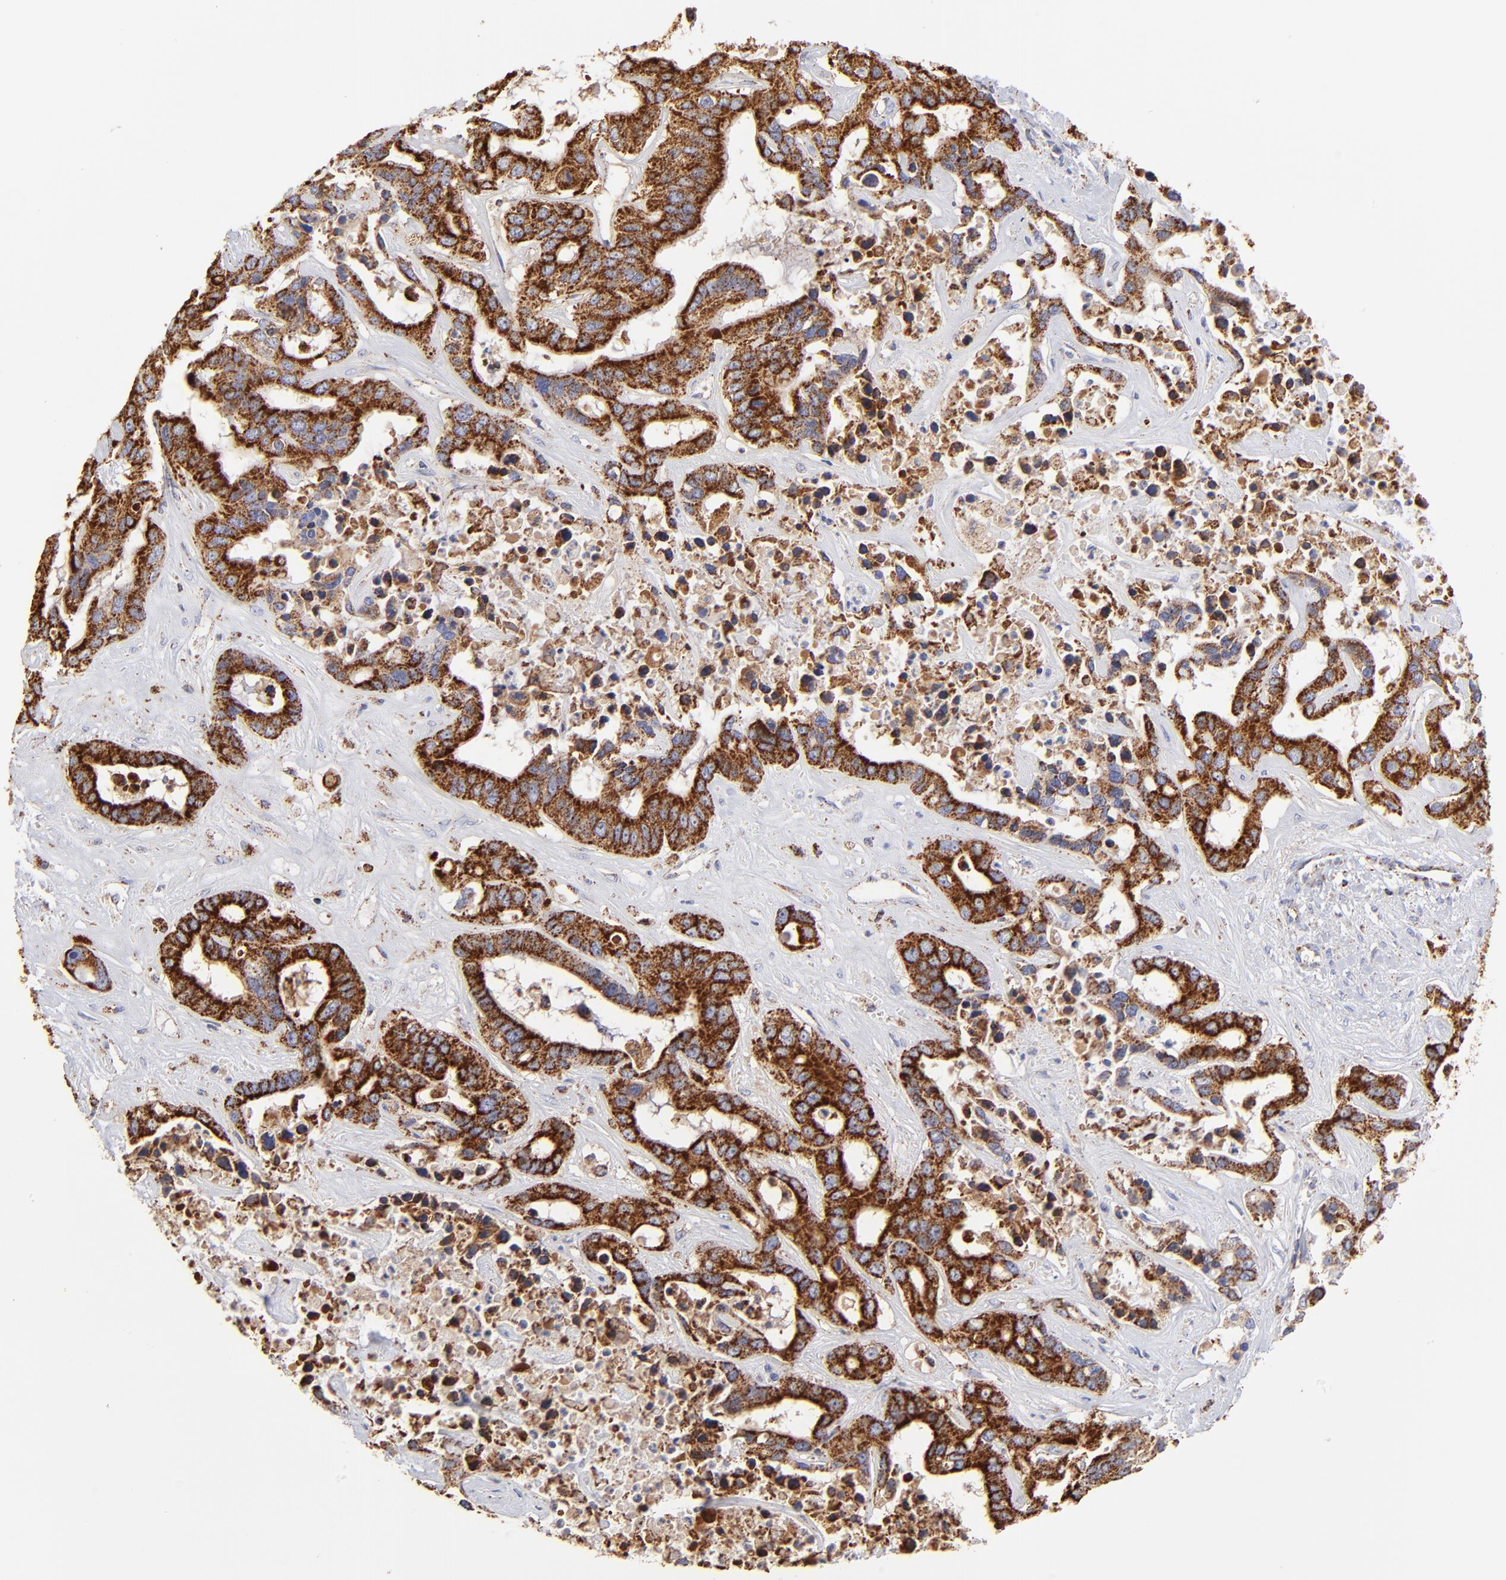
{"staining": {"intensity": "strong", "quantity": ">75%", "location": "cytoplasmic/membranous"}, "tissue": "liver cancer", "cell_type": "Tumor cells", "image_type": "cancer", "snomed": [{"axis": "morphology", "description": "Cholangiocarcinoma"}, {"axis": "topography", "description": "Liver"}], "caption": "An immunohistochemistry (IHC) photomicrograph of tumor tissue is shown. Protein staining in brown highlights strong cytoplasmic/membranous positivity in liver cancer (cholangiocarcinoma) within tumor cells.", "gene": "ECH1", "patient": {"sex": "female", "age": 65}}